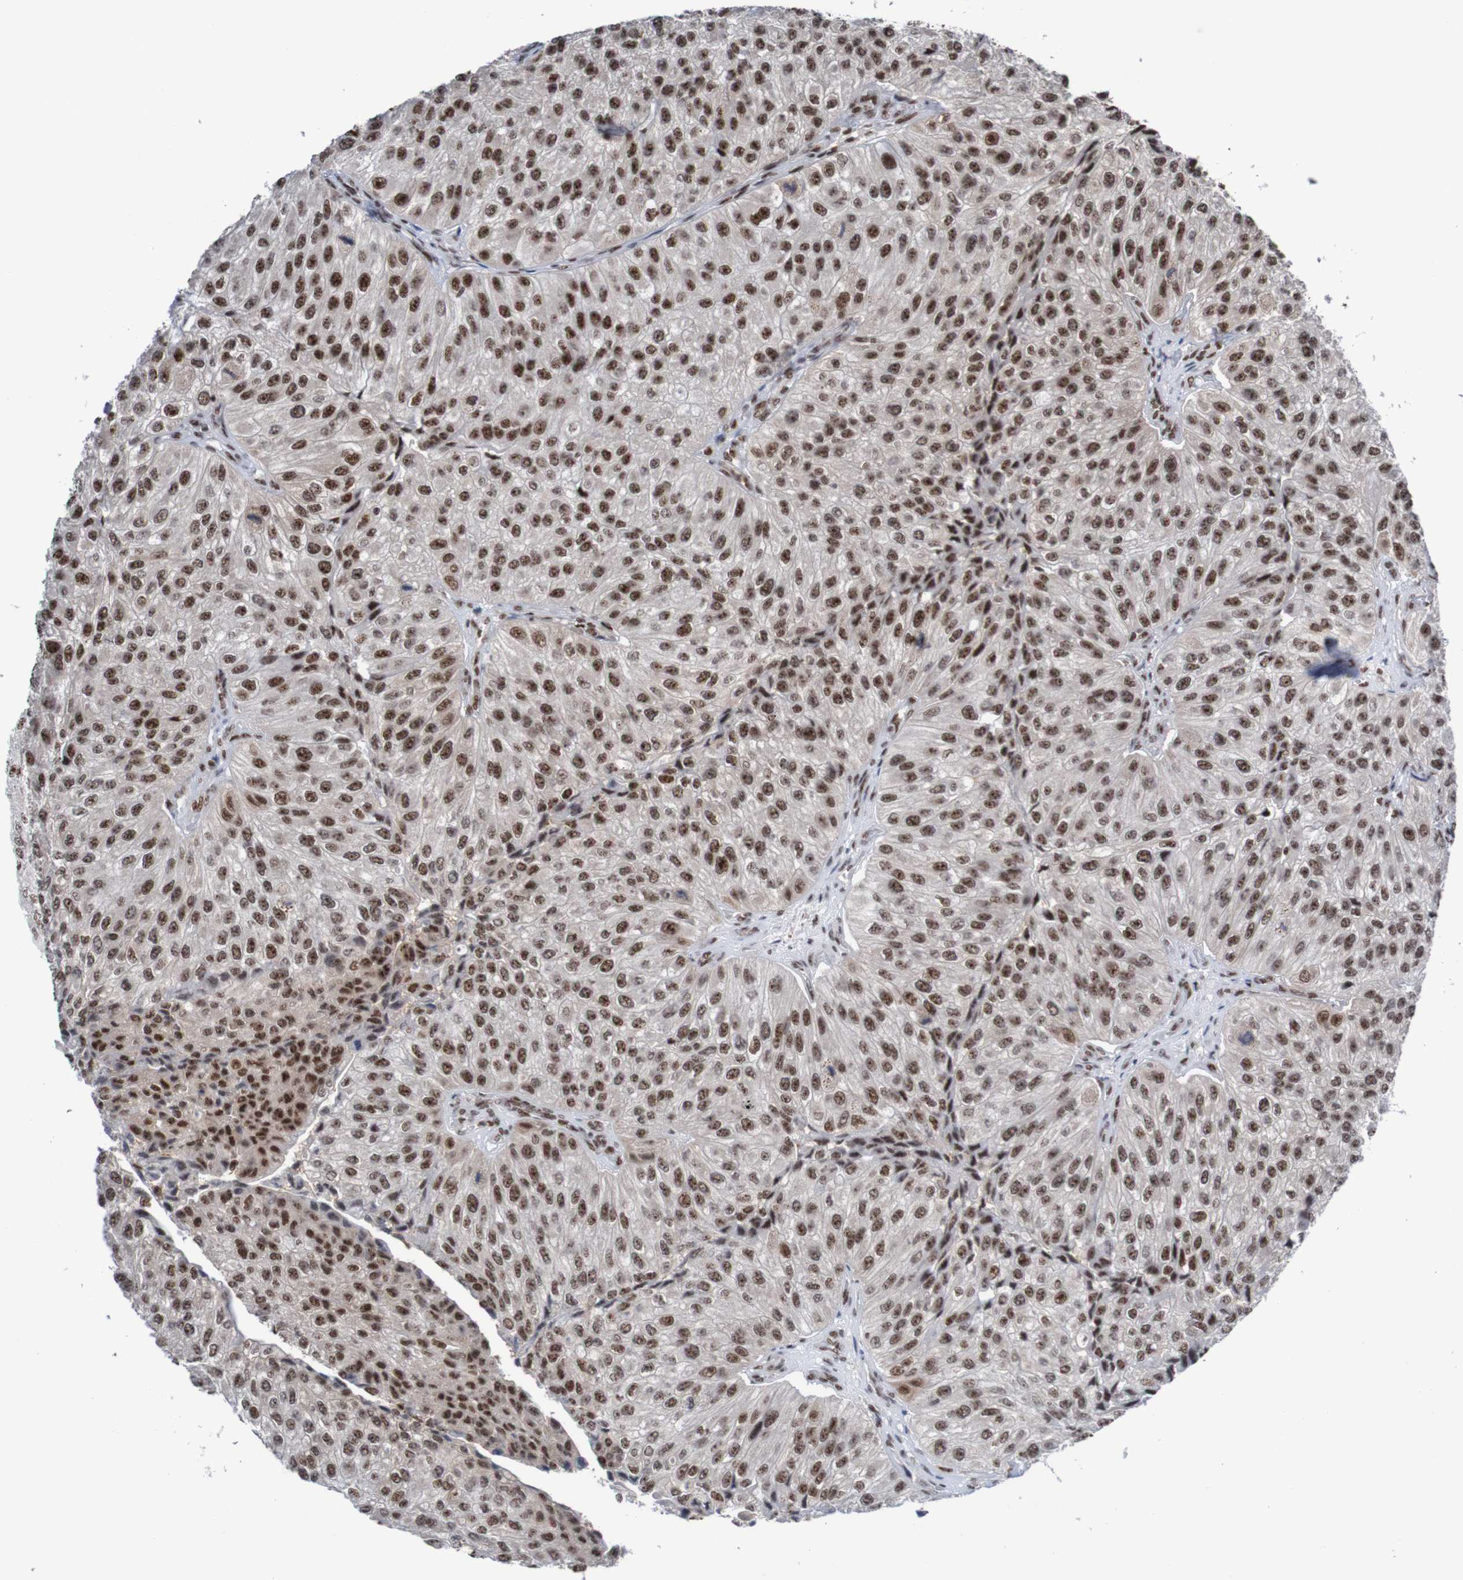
{"staining": {"intensity": "strong", "quantity": ">75%", "location": "nuclear"}, "tissue": "urothelial cancer", "cell_type": "Tumor cells", "image_type": "cancer", "snomed": [{"axis": "morphology", "description": "Urothelial carcinoma, High grade"}, {"axis": "topography", "description": "Kidney"}, {"axis": "topography", "description": "Urinary bladder"}], "caption": "A high-resolution micrograph shows immunohistochemistry (IHC) staining of urothelial cancer, which reveals strong nuclear staining in about >75% of tumor cells.", "gene": "CDC5L", "patient": {"sex": "male", "age": 77}}